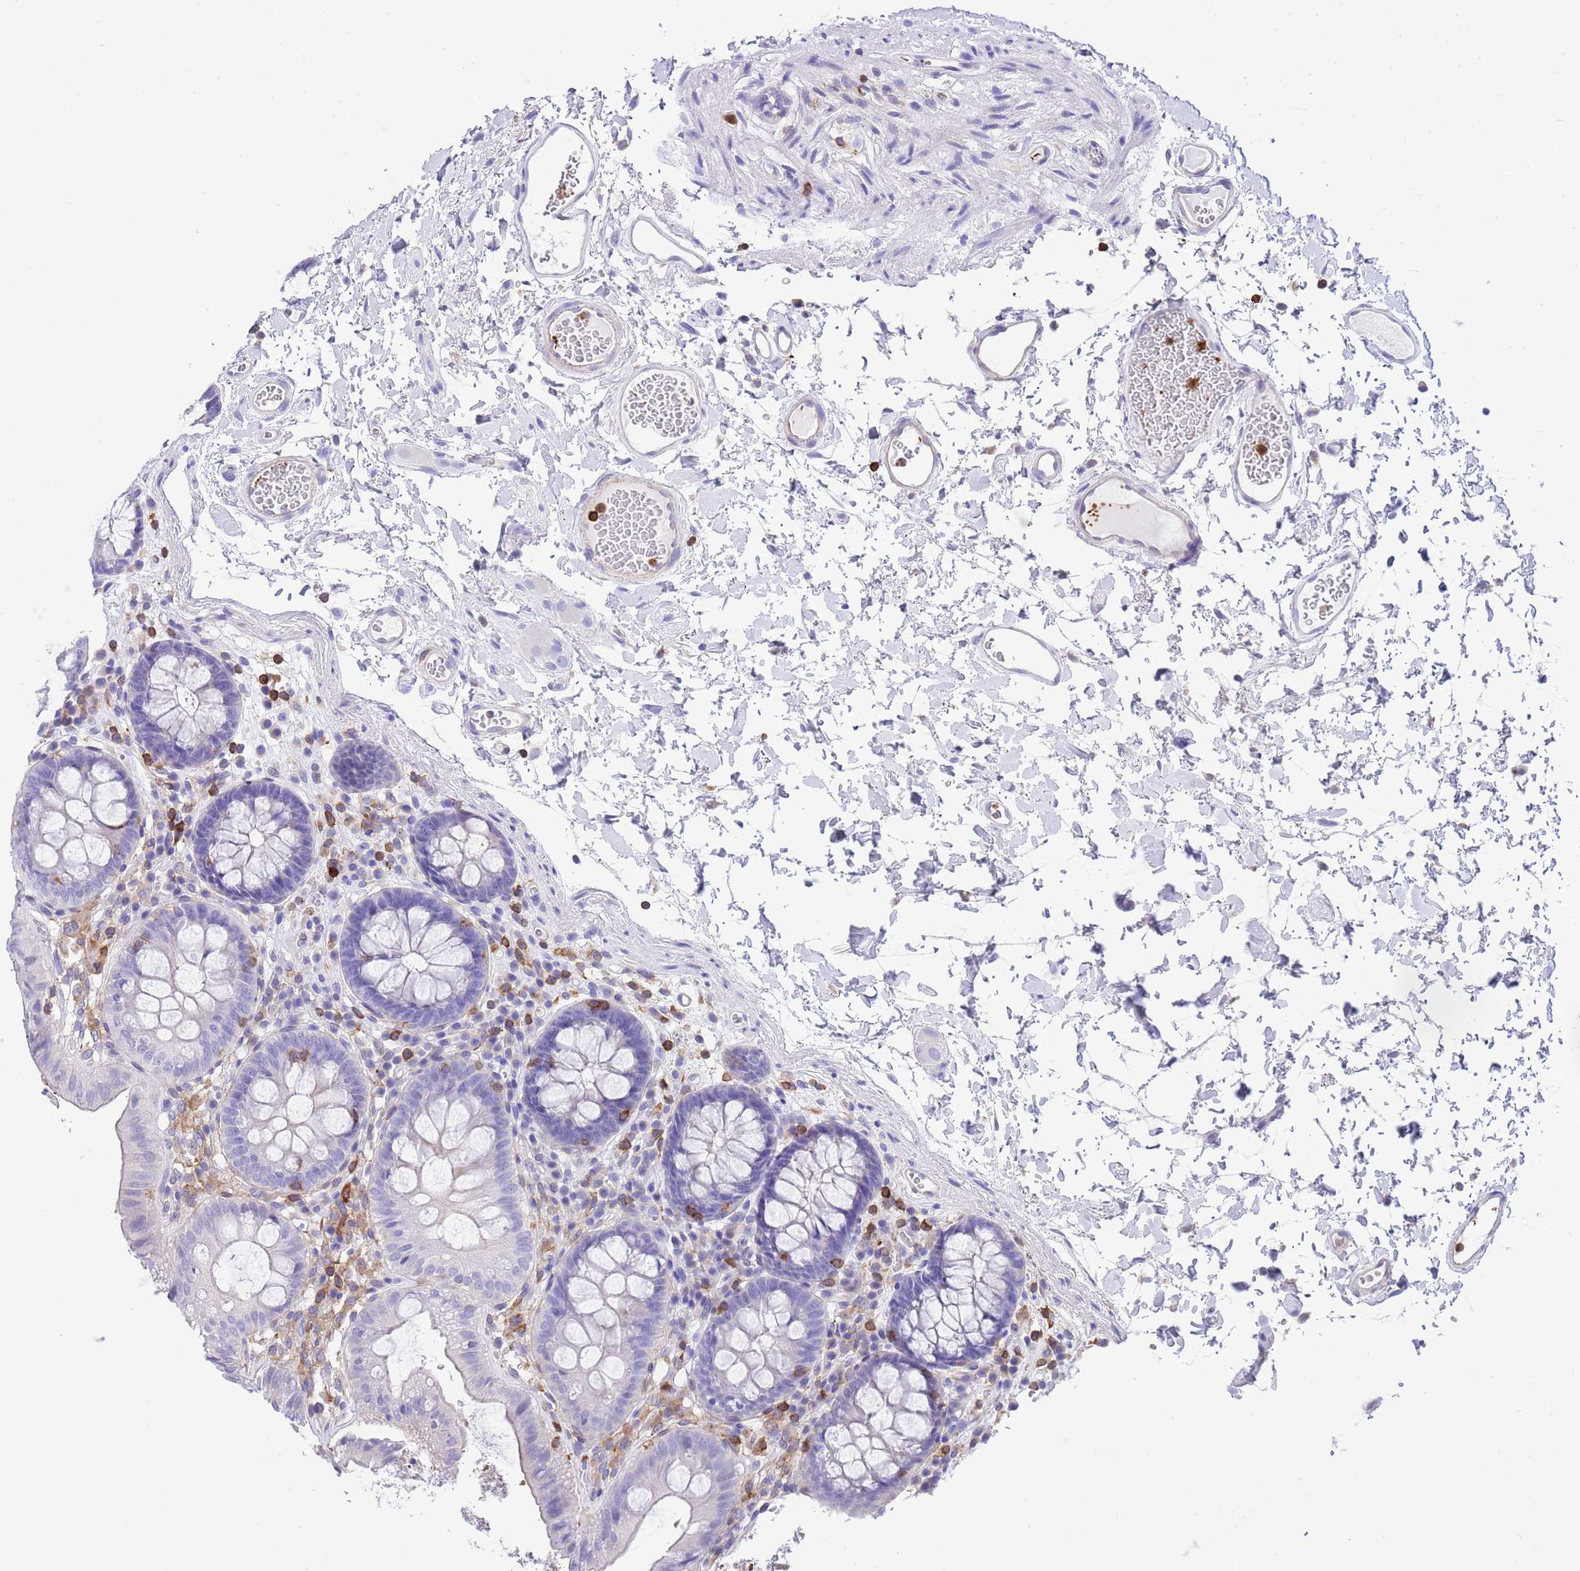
{"staining": {"intensity": "negative", "quantity": "none", "location": "none"}, "tissue": "colon", "cell_type": "Endothelial cells", "image_type": "normal", "snomed": [{"axis": "morphology", "description": "Normal tissue, NOS"}, {"axis": "topography", "description": "Colon"}], "caption": "The photomicrograph demonstrates no staining of endothelial cells in unremarkable colon.", "gene": "CNN2", "patient": {"sex": "male", "age": 84}}